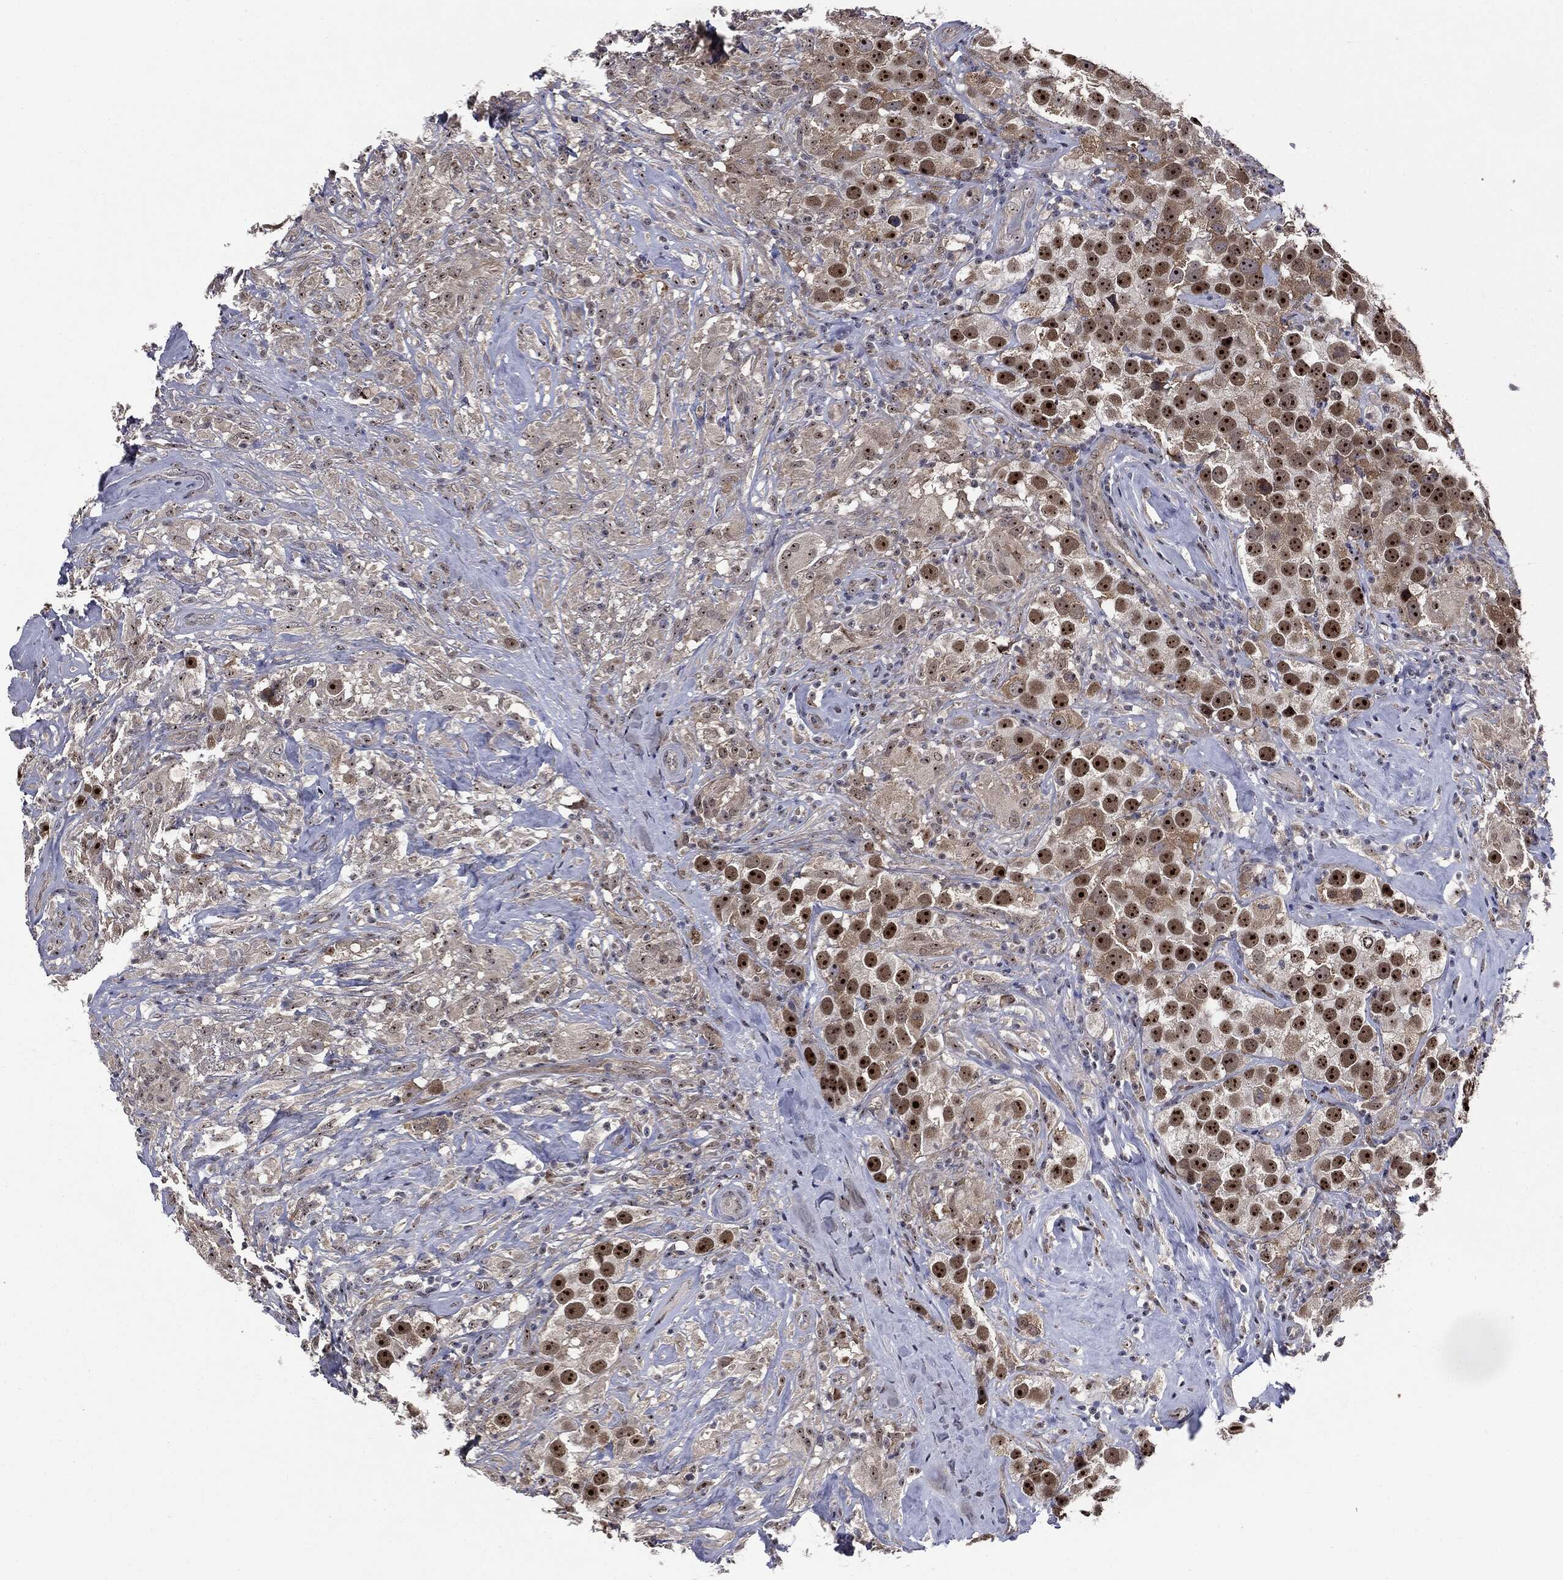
{"staining": {"intensity": "strong", "quantity": "25%-75%", "location": "nuclear"}, "tissue": "testis cancer", "cell_type": "Tumor cells", "image_type": "cancer", "snomed": [{"axis": "morphology", "description": "Seminoma, NOS"}, {"axis": "topography", "description": "Testis"}], "caption": "About 25%-75% of tumor cells in human seminoma (testis) reveal strong nuclear protein positivity as visualized by brown immunohistochemical staining.", "gene": "TRMT1L", "patient": {"sex": "male", "age": 49}}